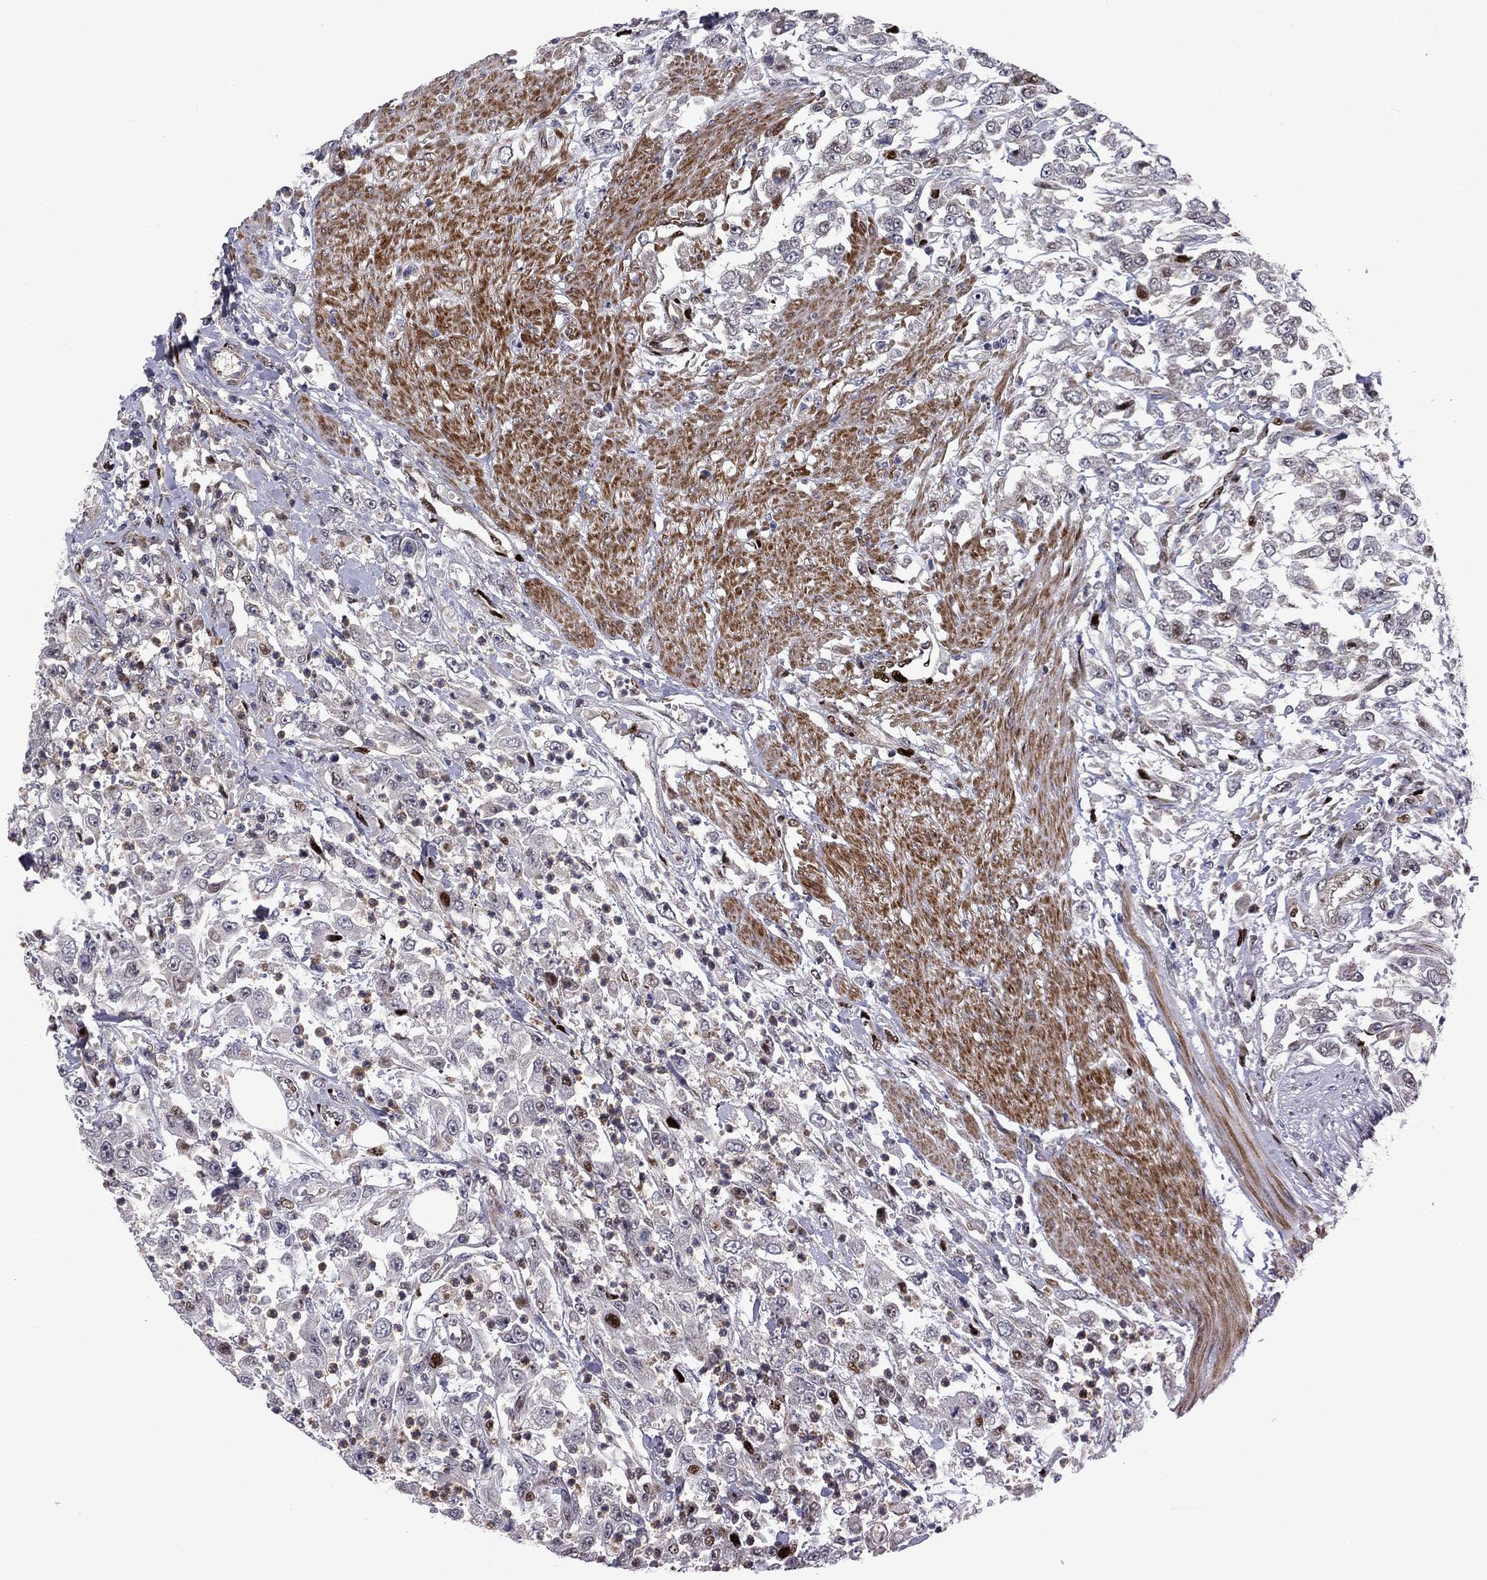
{"staining": {"intensity": "moderate", "quantity": "<25%", "location": "nuclear"}, "tissue": "urothelial cancer", "cell_type": "Tumor cells", "image_type": "cancer", "snomed": [{"axis": "morphology", "description": "Urothelial carcinoma, High grade"}, {"axis": "topography", "description": "Urinary bladder"}], "caption": "Human high-grade urothelial carcinoma stained for a protein (brown) exhibits moderate nuclear positive expression in about <25% of tumor cells.", "gene": "MIOS", "patient": {"sex": "male", "age": 46}}